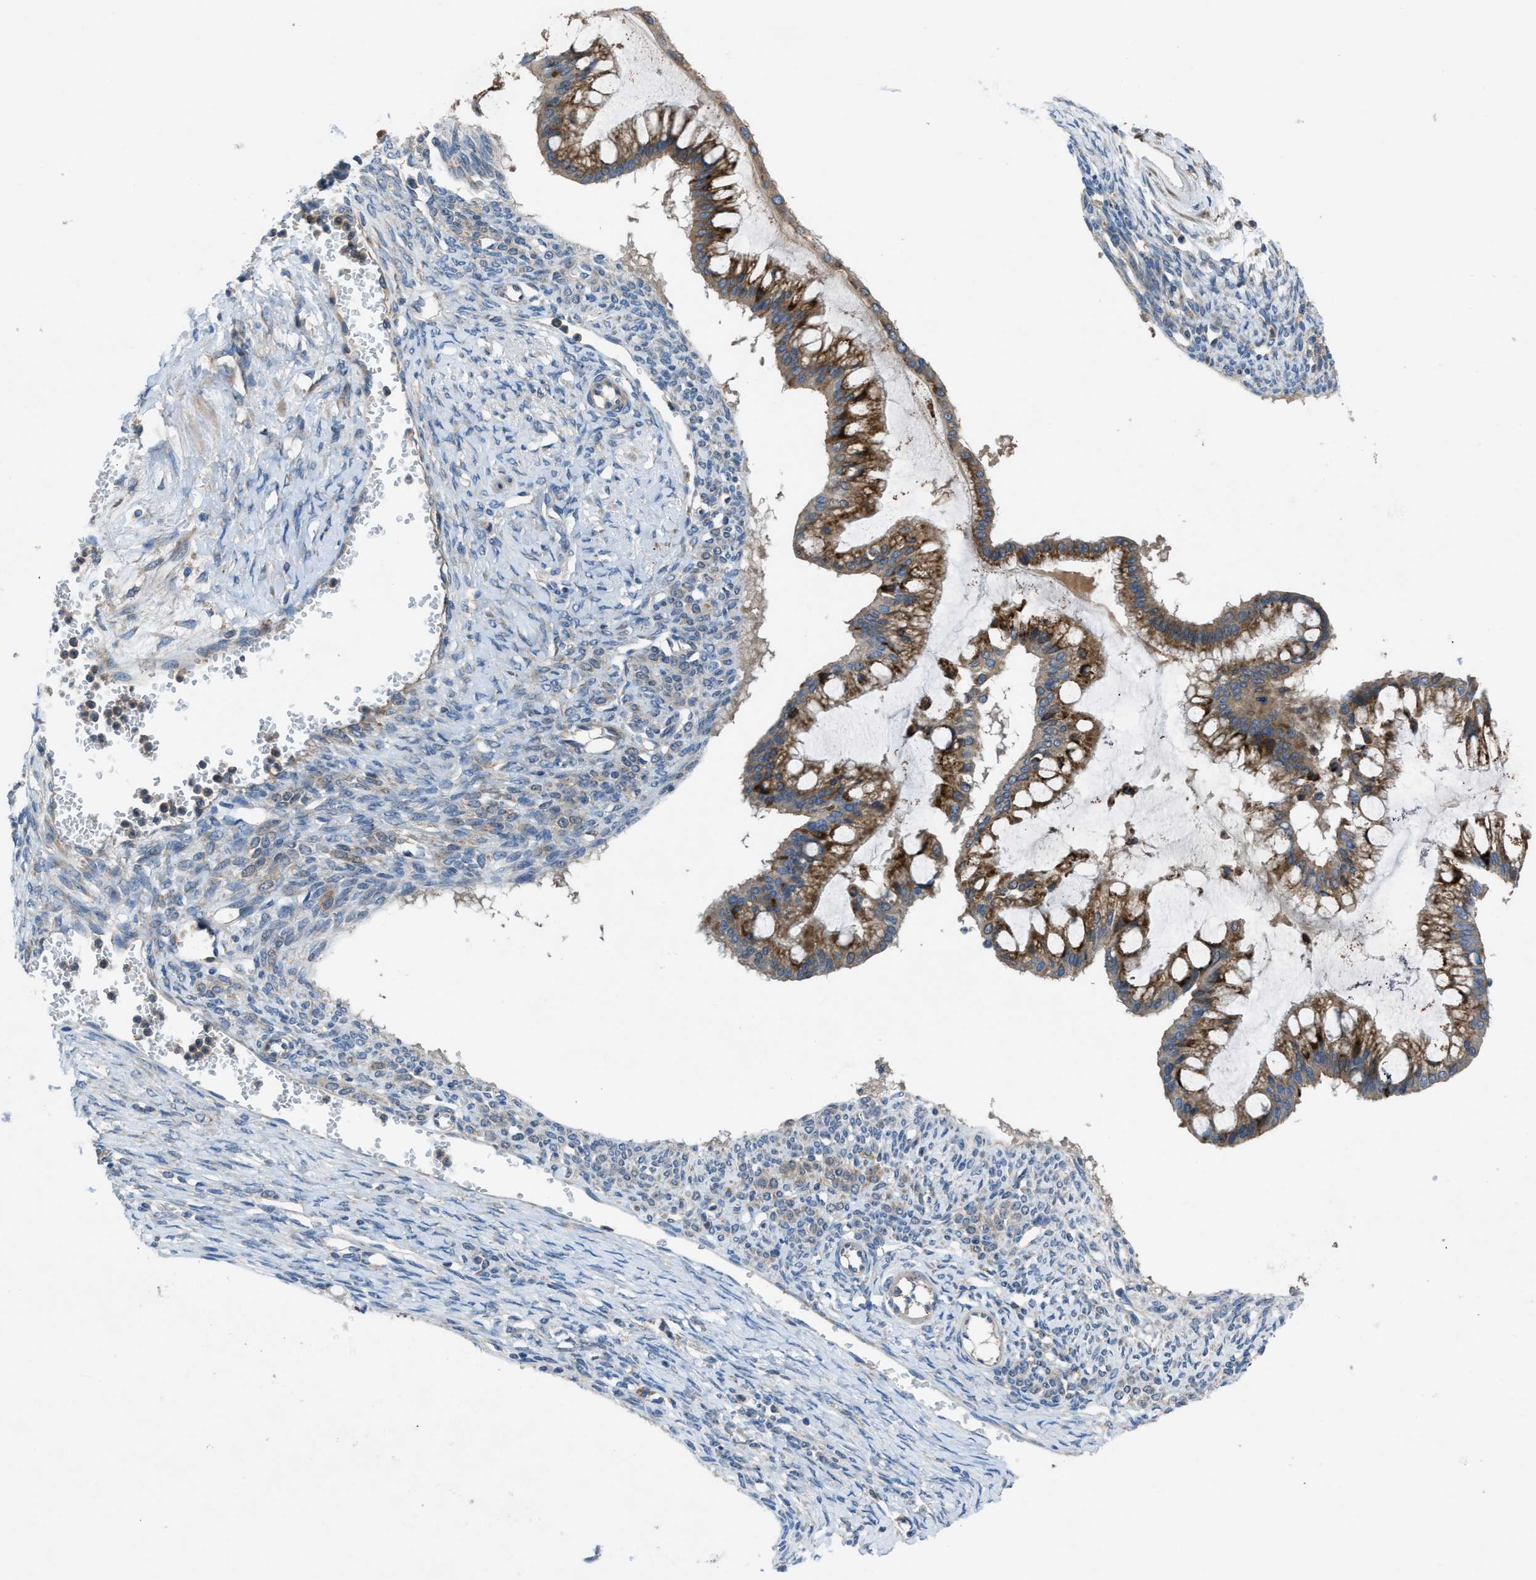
{"staining": {"intensity": "moderate", "quantity": ">75%", "location": "cytoplasmic/membranous"}, "tissue": "ovarian cancer", "cell_type": "Tumor cells", "image_type": "cancer", "snomed": [{"axis": "morphology", "description": "Cystadenocarcinoma, mucinous, NOS"}, {"axis": "topography", "description": "Ovary"}], "caption": "Ovarian mucinous cystadenocarcinoma tissue exhibits moderate cytoplasmic/membranous expression in approximately >75% of tumor cells, visualized by immunohistochemistry.", "gene": "MAP3K20", "patient": {"sex": "female", "age": 73}}